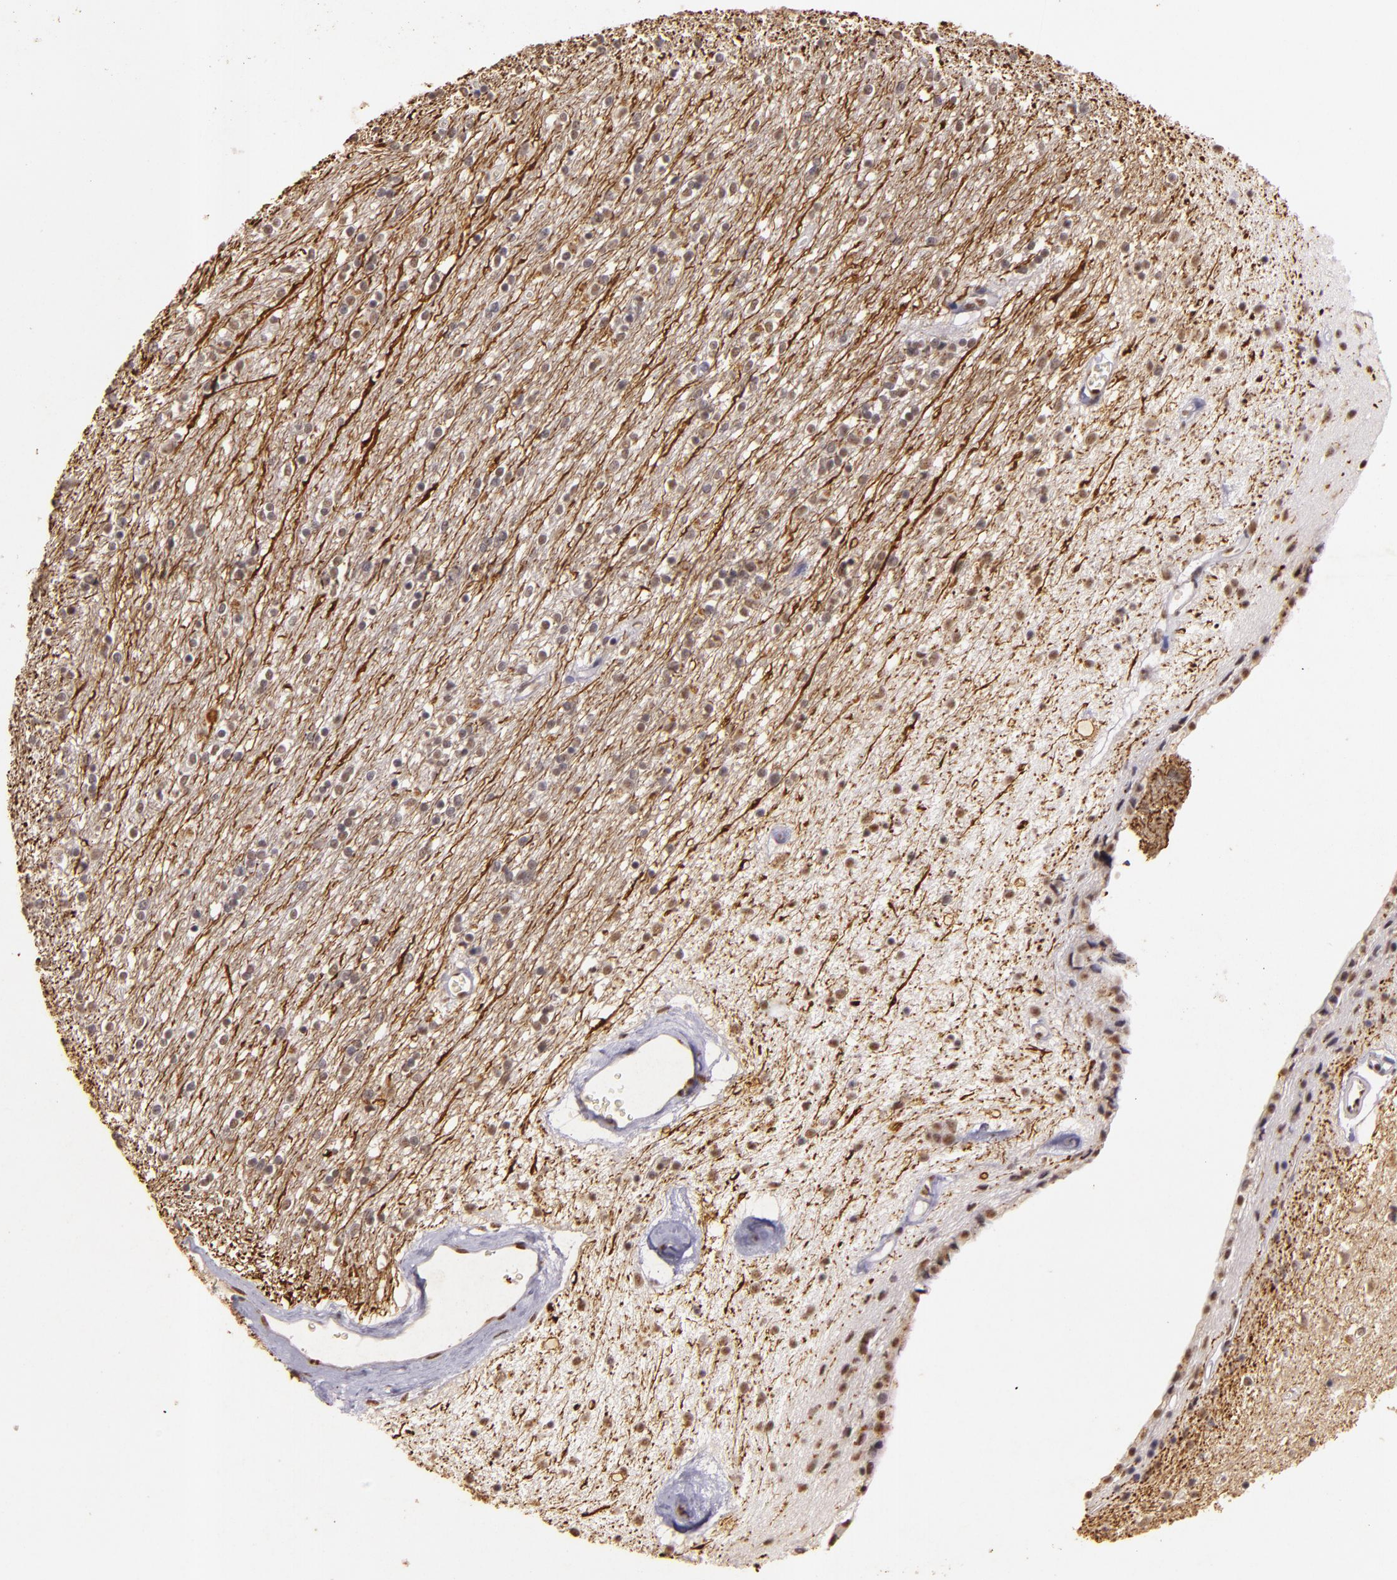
{"staining": {"intensity": "weak", "quantity": "25%-75%", "location": "nuclear"}, "tissue": "caudate", "cell_type": "Glial cells", "image_type": "normal", "snomed": [{"axis": "morphology", "description": "Normal tissue, NOS"}, {"axis": "topography", "description": "Lateral ventricle wall"}], "caption": "A photomicrograph of caudate stained for a protein demonstrates weak nuclear brown staining in glial cells.", "gene": "CBX3", "patient": {"sex": "female", "age": 54}}